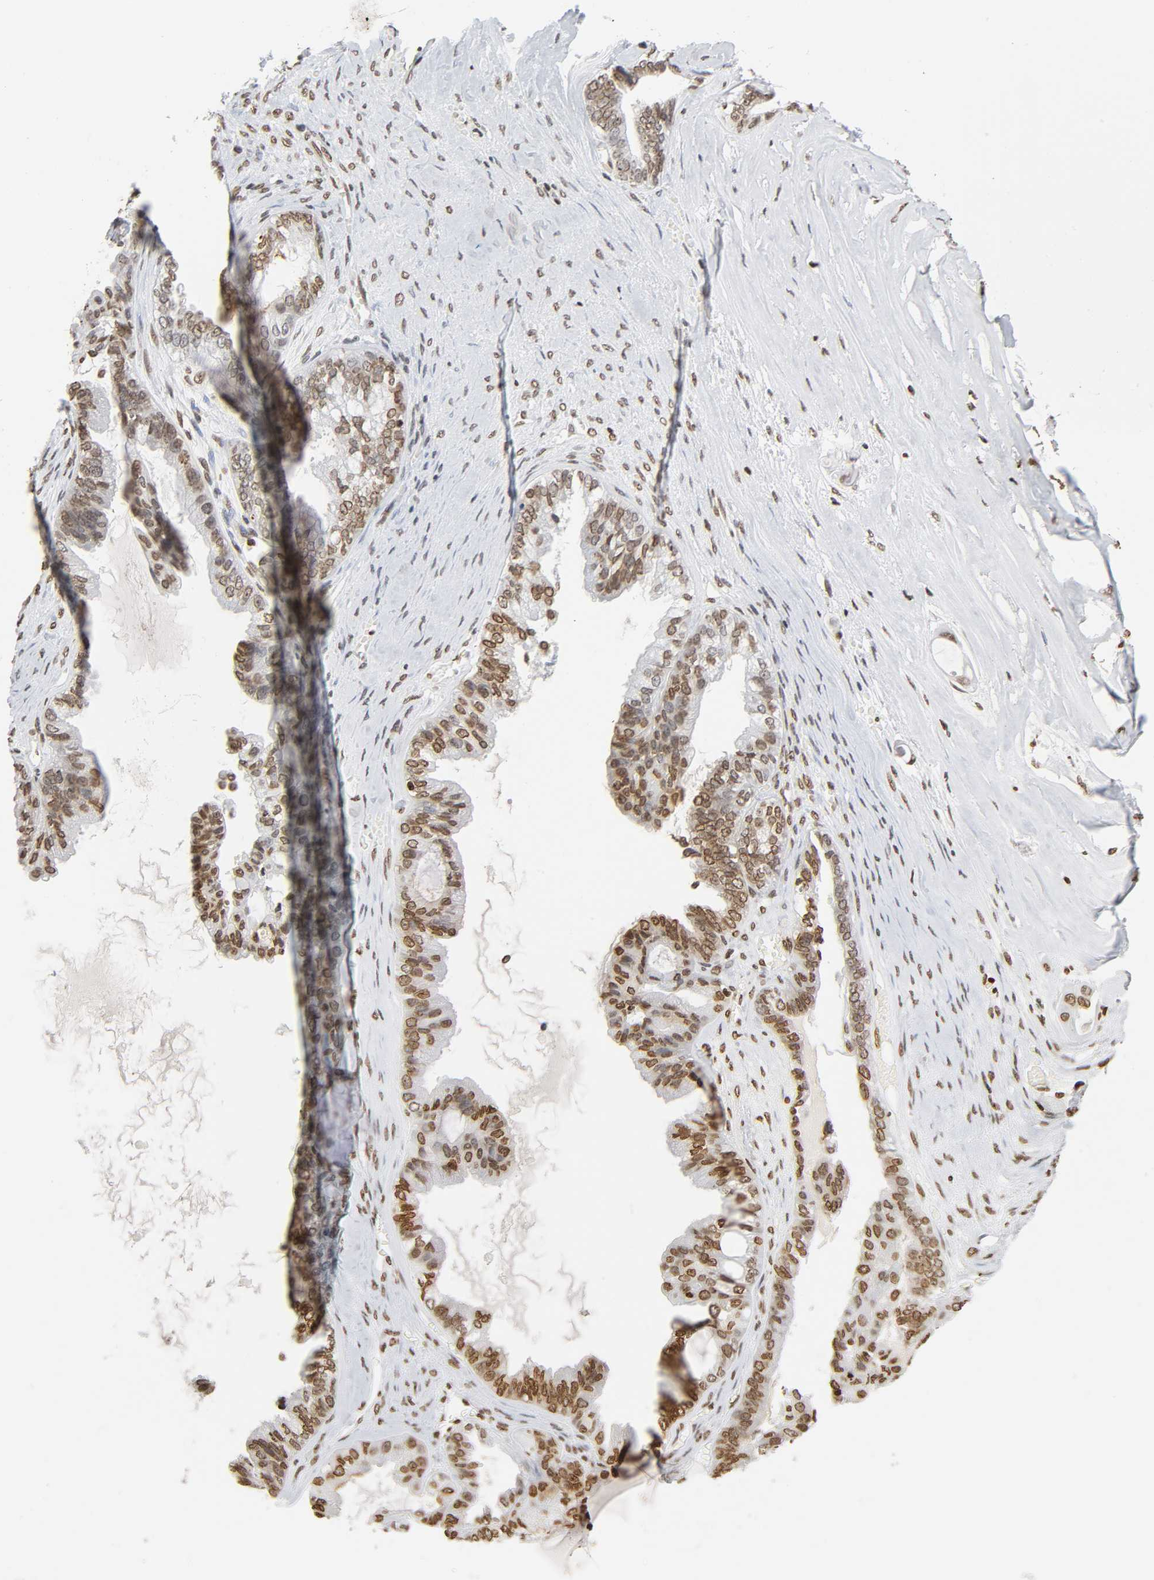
{"staining": {"intensity": "moderate", "quantity": ">75%", "location": "nuclear"}, "tissue": "ovarian cancer", "cell_type": "Tumor cells", "image_type": "cancer", "snomed": [{"axis": "morphology", "description": "Carcinoma, NOS"}, {"axis": "morphology", "description": "Carcinoma, endometroid"}, {"axis": "topography", "description": "Ovary"}], "caption": "Tumor cells exhibit moderate nuclear positivity in about >75% of cells in ovarian cancer.", "gene": "HOXA6", "patient": {"sex": "female", "age": 50}}